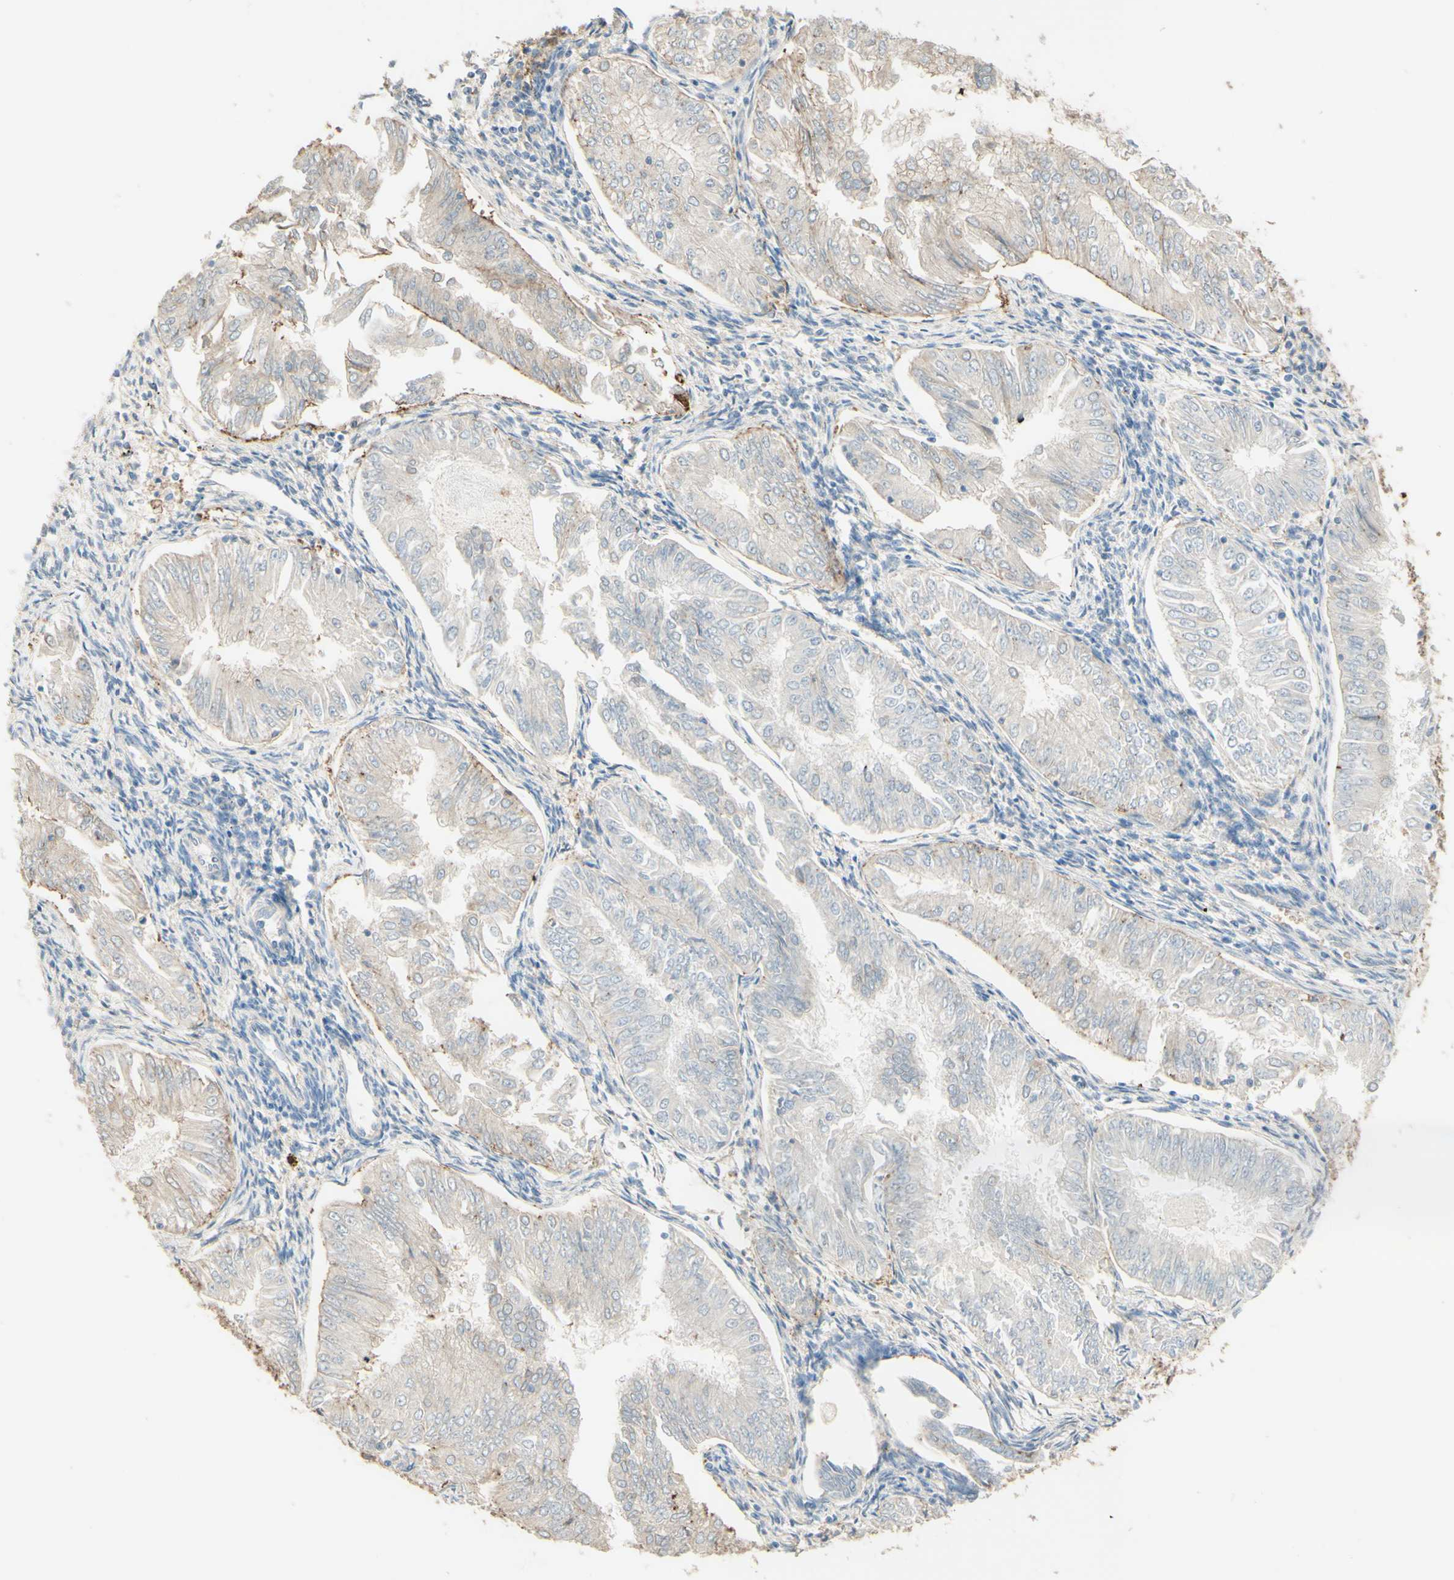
{"staining": {"intensity": "negative", "quantity": "none", "location": "none"}, "tissue": "endometrial cancer", "cell_type": "Tumor cells", "image_type": "cancer", "snomed": [{"axis": "morphology", "description": "Adenocarcinoma, NOS"}, {"axis": "topography", "description": "Endometrium"}], "caption": "The immunohistochemistry (IHC) histopathology image has no significant expression in tumor cells of endometrial cancer tissue.", "gene": "RNF149", "patient": {"sex": "female", "age": 53}}